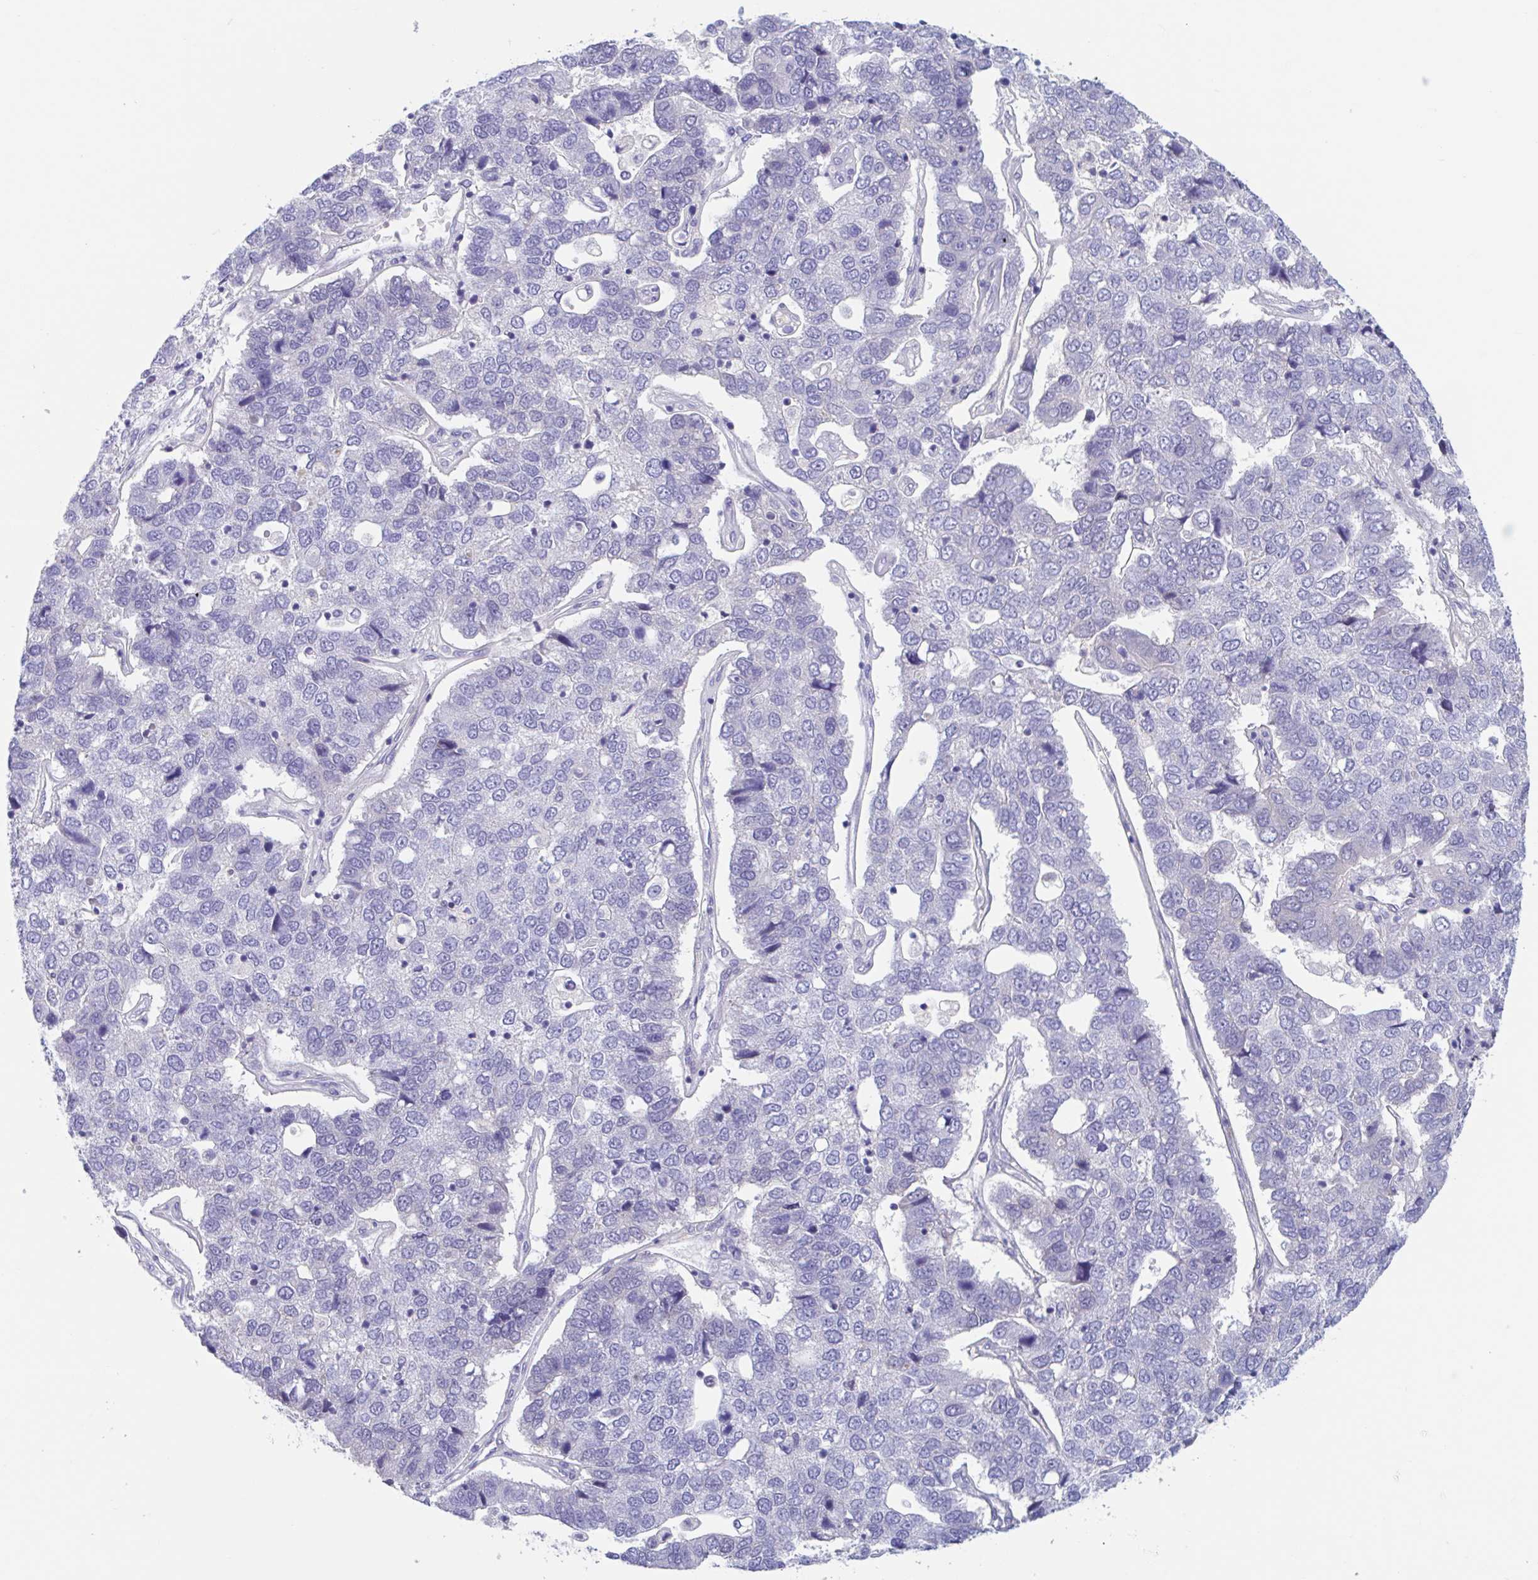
{"staining": {"intensity": "negative", "quantity": "none", "location": "none"}, "tissue": "pancreatic cancer", "cell_type": "Tumor cells", "image_type": "cancer", "snomed": [{"axis": "morphology", "description": "Adenocarcinoma, NOS"}, {"axis": "topography", "description": "Pancreas"}], "caption": "Adenocarcinoma (pancreatic) was stained to show a protein in brown. There is no significant expression in tumor cells.", "gene": "ZNHIT2", "patient": {"sex": "female", "age": 61}}